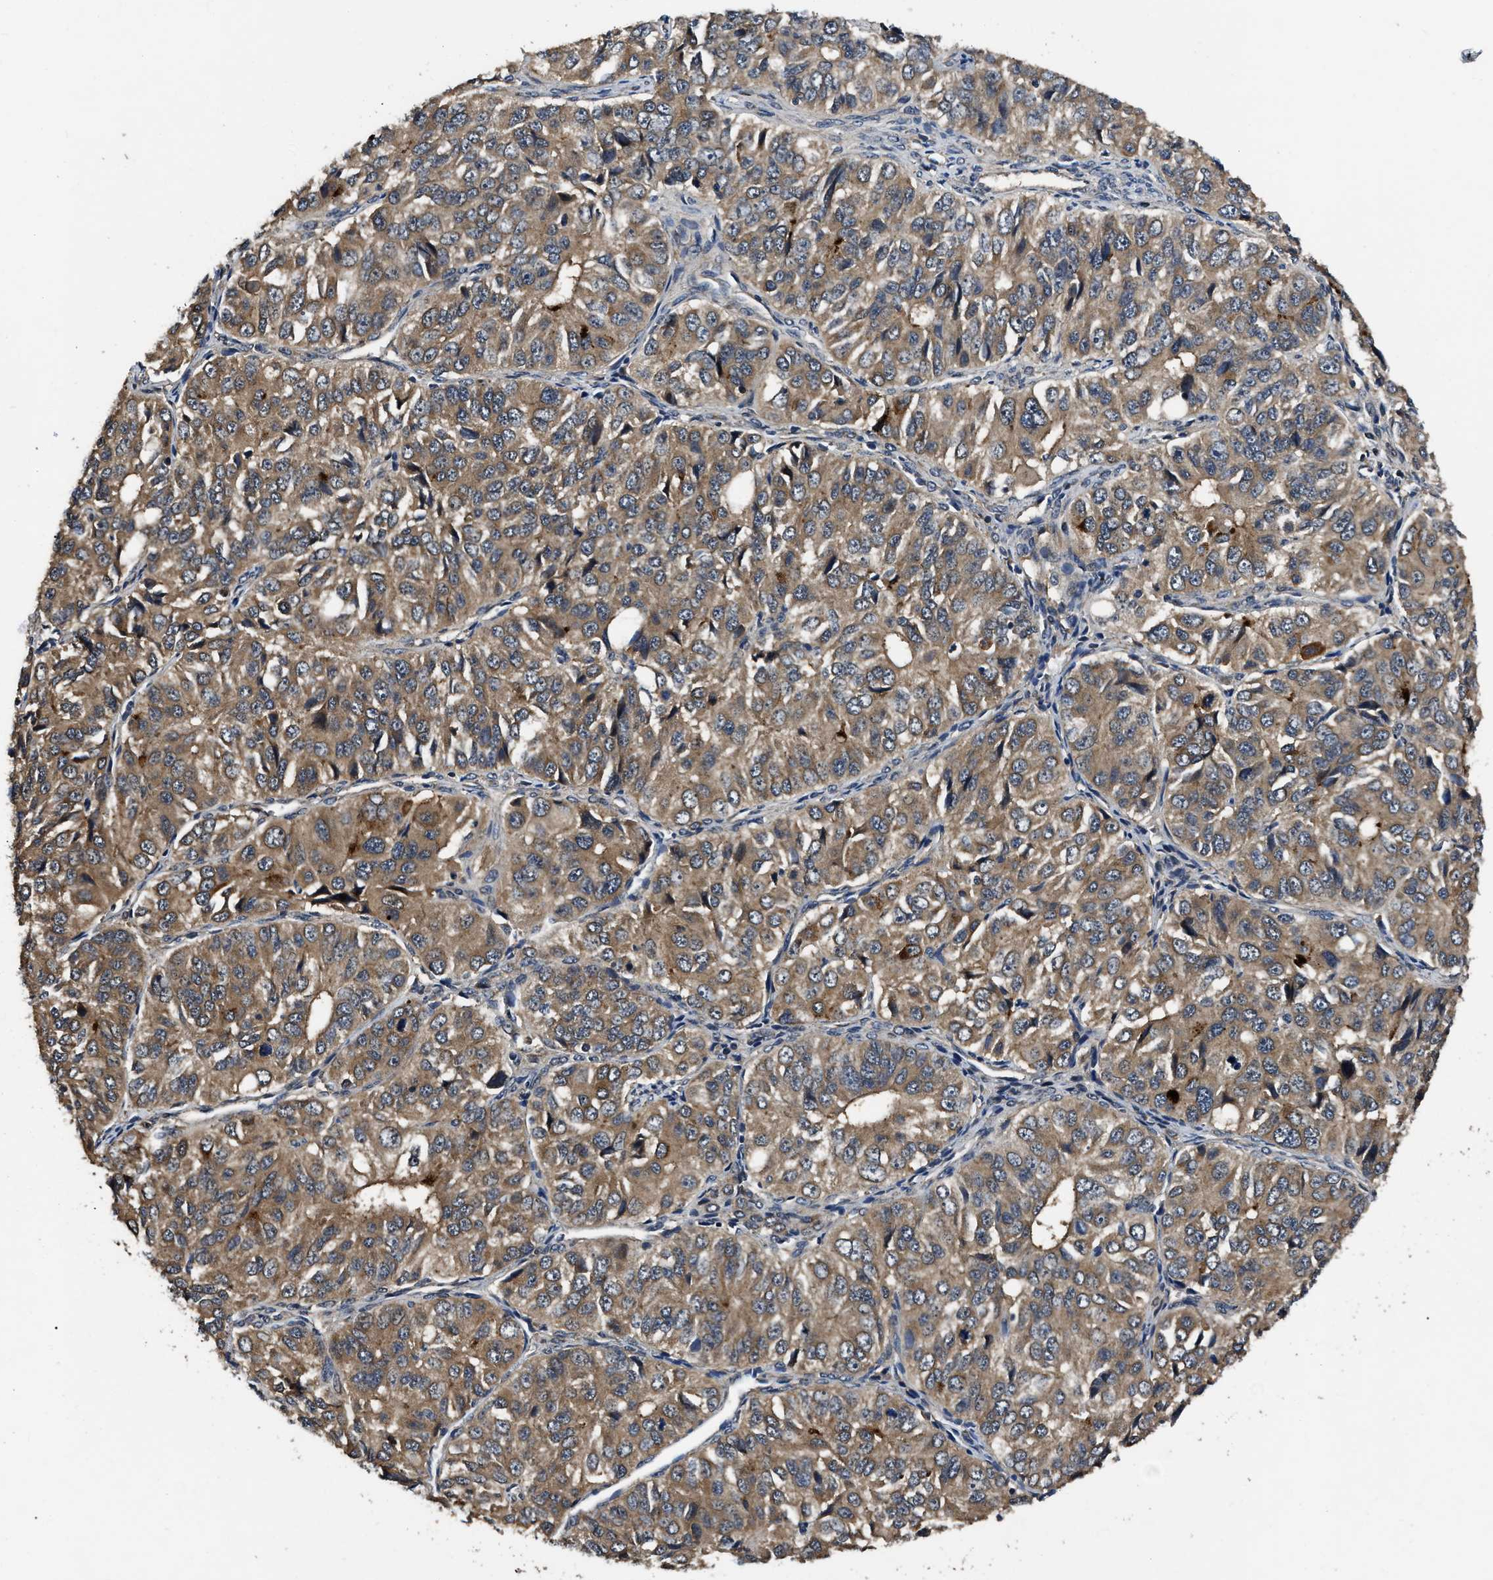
{"staining": {"intensity": "moderate", "quantity": ">75%", "location": "cytoplasmic/membranous"}, "tissue": "ovarian cancer", "cell_type": "Tumor cells", "image_type": "cancer", "snomed": [{"axis": "morphology", "description": "Carcinoma, endometroid"}, {"axis": "topography", "description": "Ovary"}], "caption": "This is an image of immunohistochemistry (IHC) staining of ovarian cancer, which shows moderate expression in the cytoplasmic/membranous of tumor cells.", "gene": "PPWD1", "patient": {"sex": "female", "age": 51}}